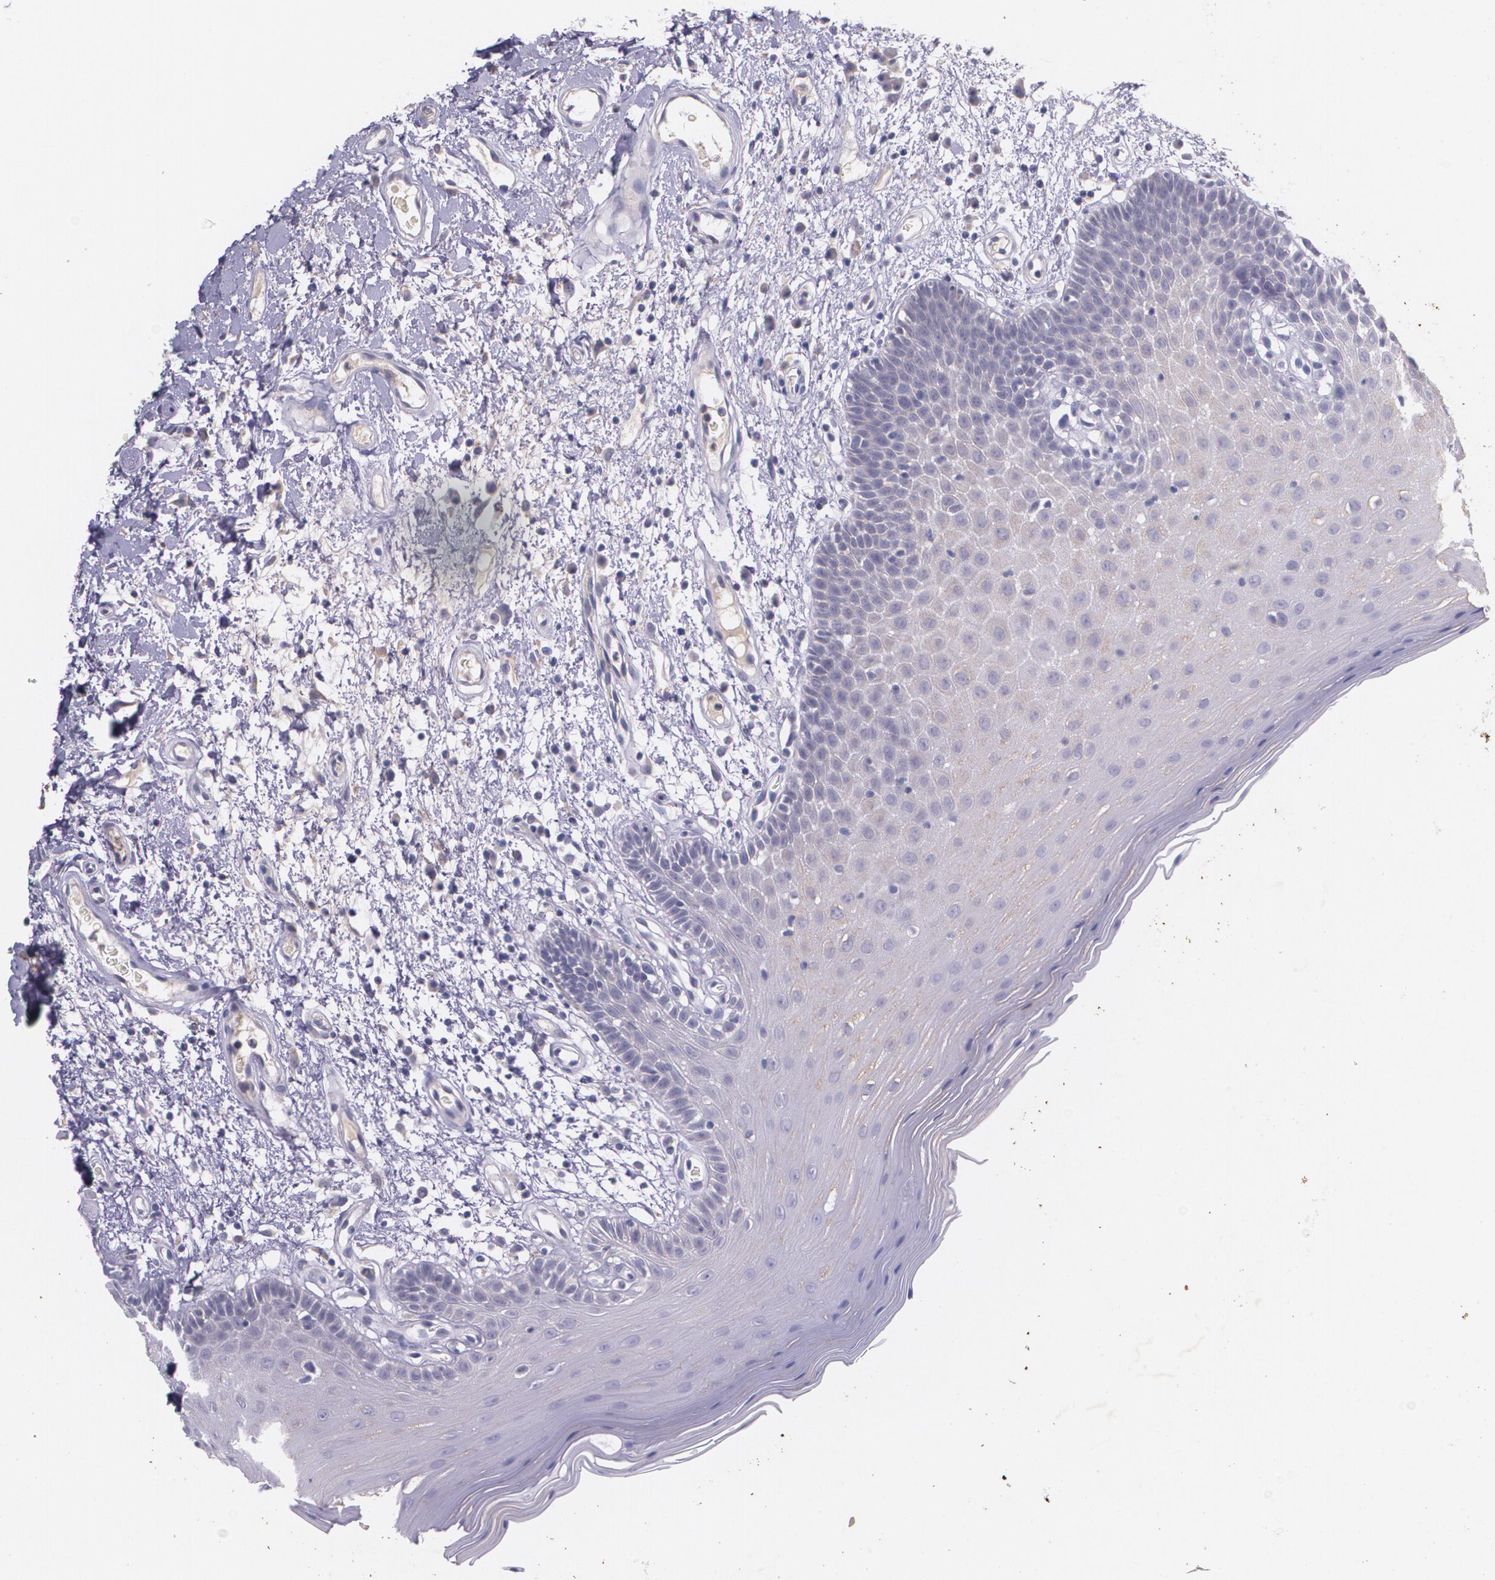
{"staining": {"intensity": "weak", "quantity": "<25%", "location": "cytoplasmic/membranous"}, "tissue": "oral mucosa", "cell_type": "Squamous epithelial cells", "image_type": "normal", "snomed": [{"axis": "morphology", "description": "Normal tissue, NOS"}, {"axis": "morphology", "description": "Squamous cell carcinoma, NOS"}, {"axis": "topography", "description": "Skeletal muscle"}, {"axis": "topography", "description": "Oral tissue"}, {"axis": "topography", "description": "Head-Neck"}], "caption": "A high-resolution image shows IHC staining of normal oral mucosa, which demonstrates no significant expression in squamous epithelial cells.", "gene": "TM4SF1", "patient": {"sex": "male", "age": 71}}